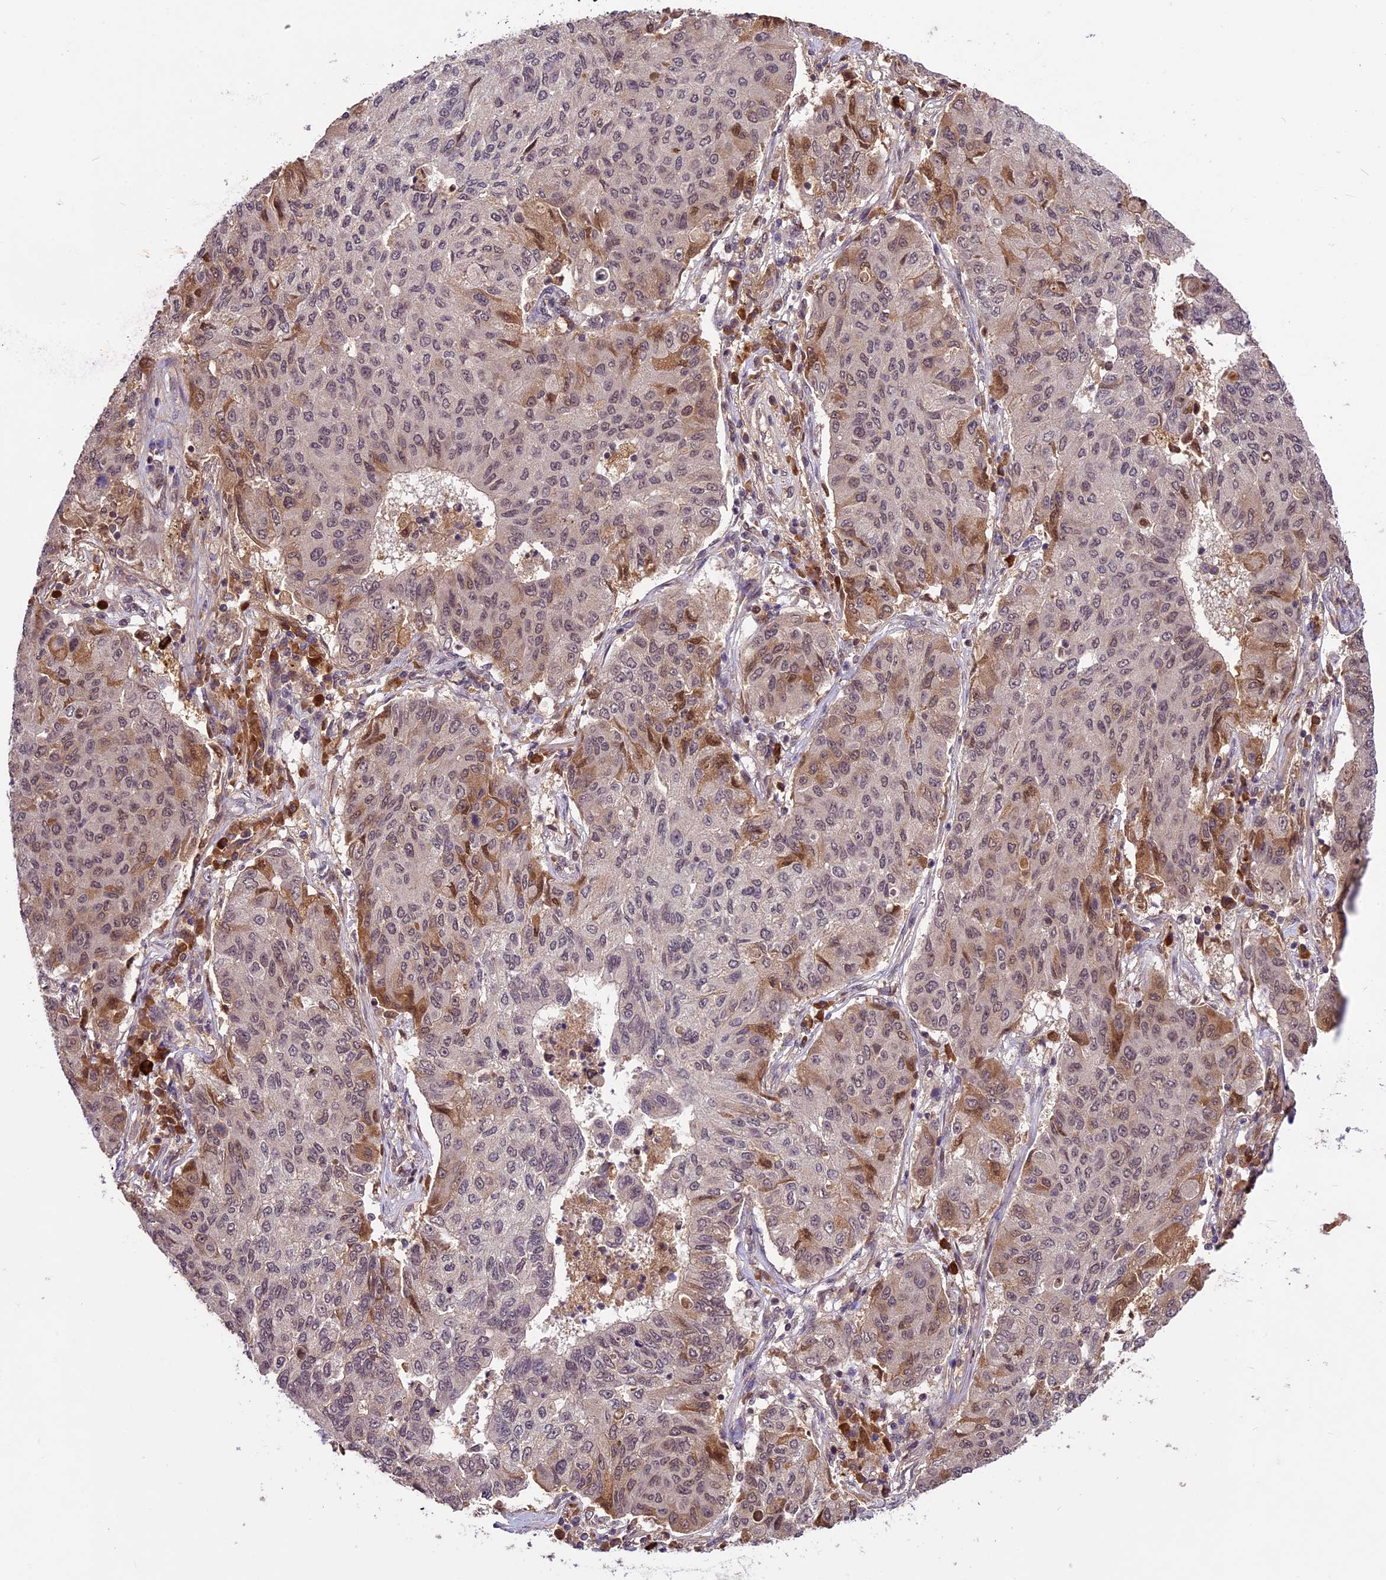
{"staining": {"intensity": "moderate", "quantity": "<25%", "location": "cytoplasmic/membranous,nuclear"}, "tissue": "lung cancer", "cell_type": "Tumor cells", "image_type": "cancer", "snomed": [{"axis": "morphology", "description": "Squamous cell carcinoma, NOS"}, {"axis": "topography", "description": "Lung"}], "caption": "High-power microscopy captured an IHC micrograph of lung cancer (squamous cell carcinoma), revealing moderate cytoplasmic/membranous and nuclear staining in about <25% of tumor cells. The staining was performed using DAB (3,3'-diaminobenzidine) to visualize the protein expression in brown, while the nuclei were stained in blue with hematoxylin (Magnification: 20x).", "gene": "ATP10A", "patient": {"sex": "male", "age": 74}}